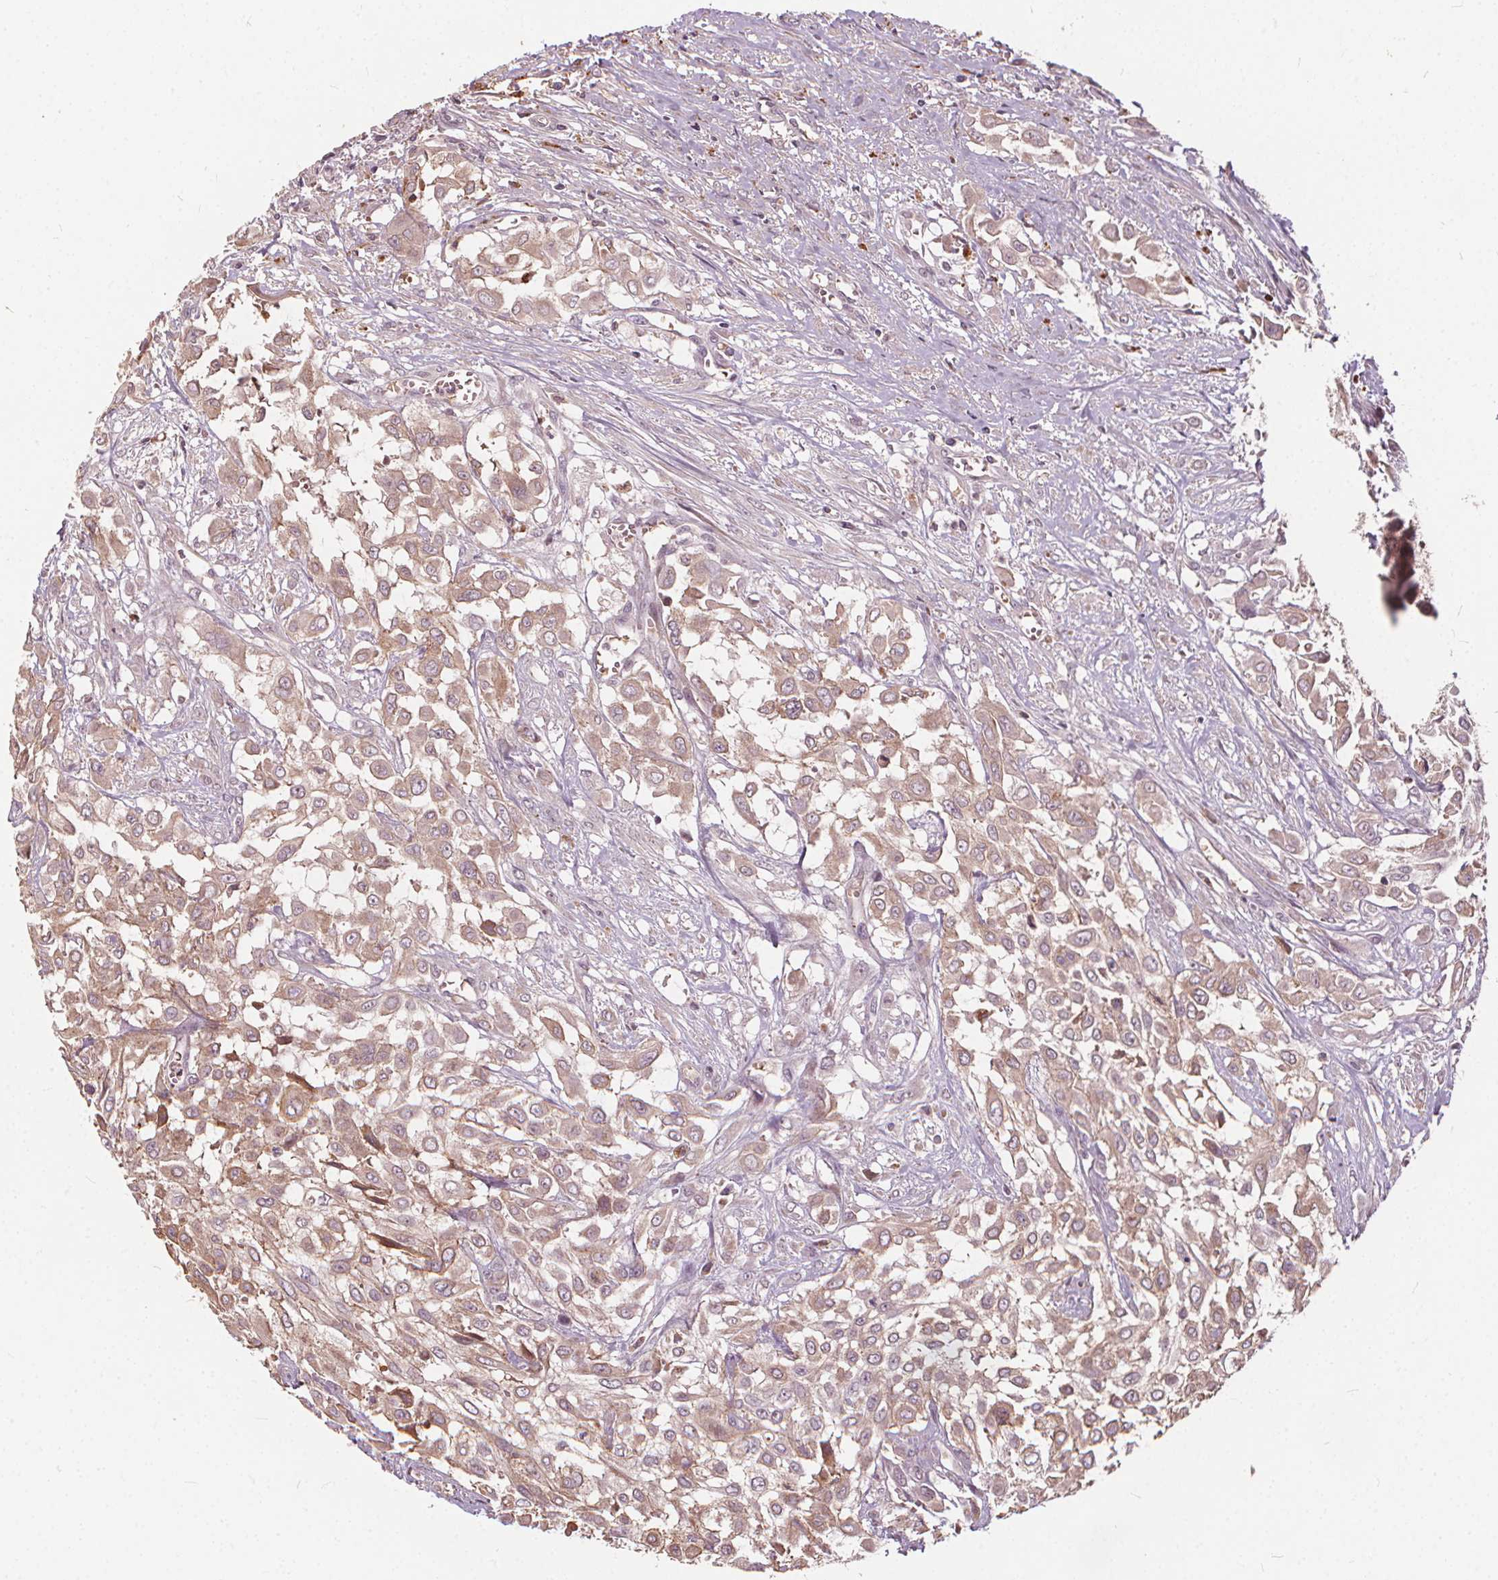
{"staining": {"intensity": "moderate", "quantity": ">75%", "location": "cytoplasmic/membranous"}, "tissue": "urothelial cancer", "cell_type": "Tumor cells", "image_type": "cancer", "snomed": [{"axis": "morphology", "description": "Urothelial carcinoma, High grade"}, {"axis": "topography", "description": "Urinary bladder"}], "caption": "The photomicrograph shows a brown stain indicating the presence of a protein in the cytoplasmic/membranous of tumor cells in urothelial cancer.", "gene": "IPO13", "patient": {"sex": "male", "age": 57}}